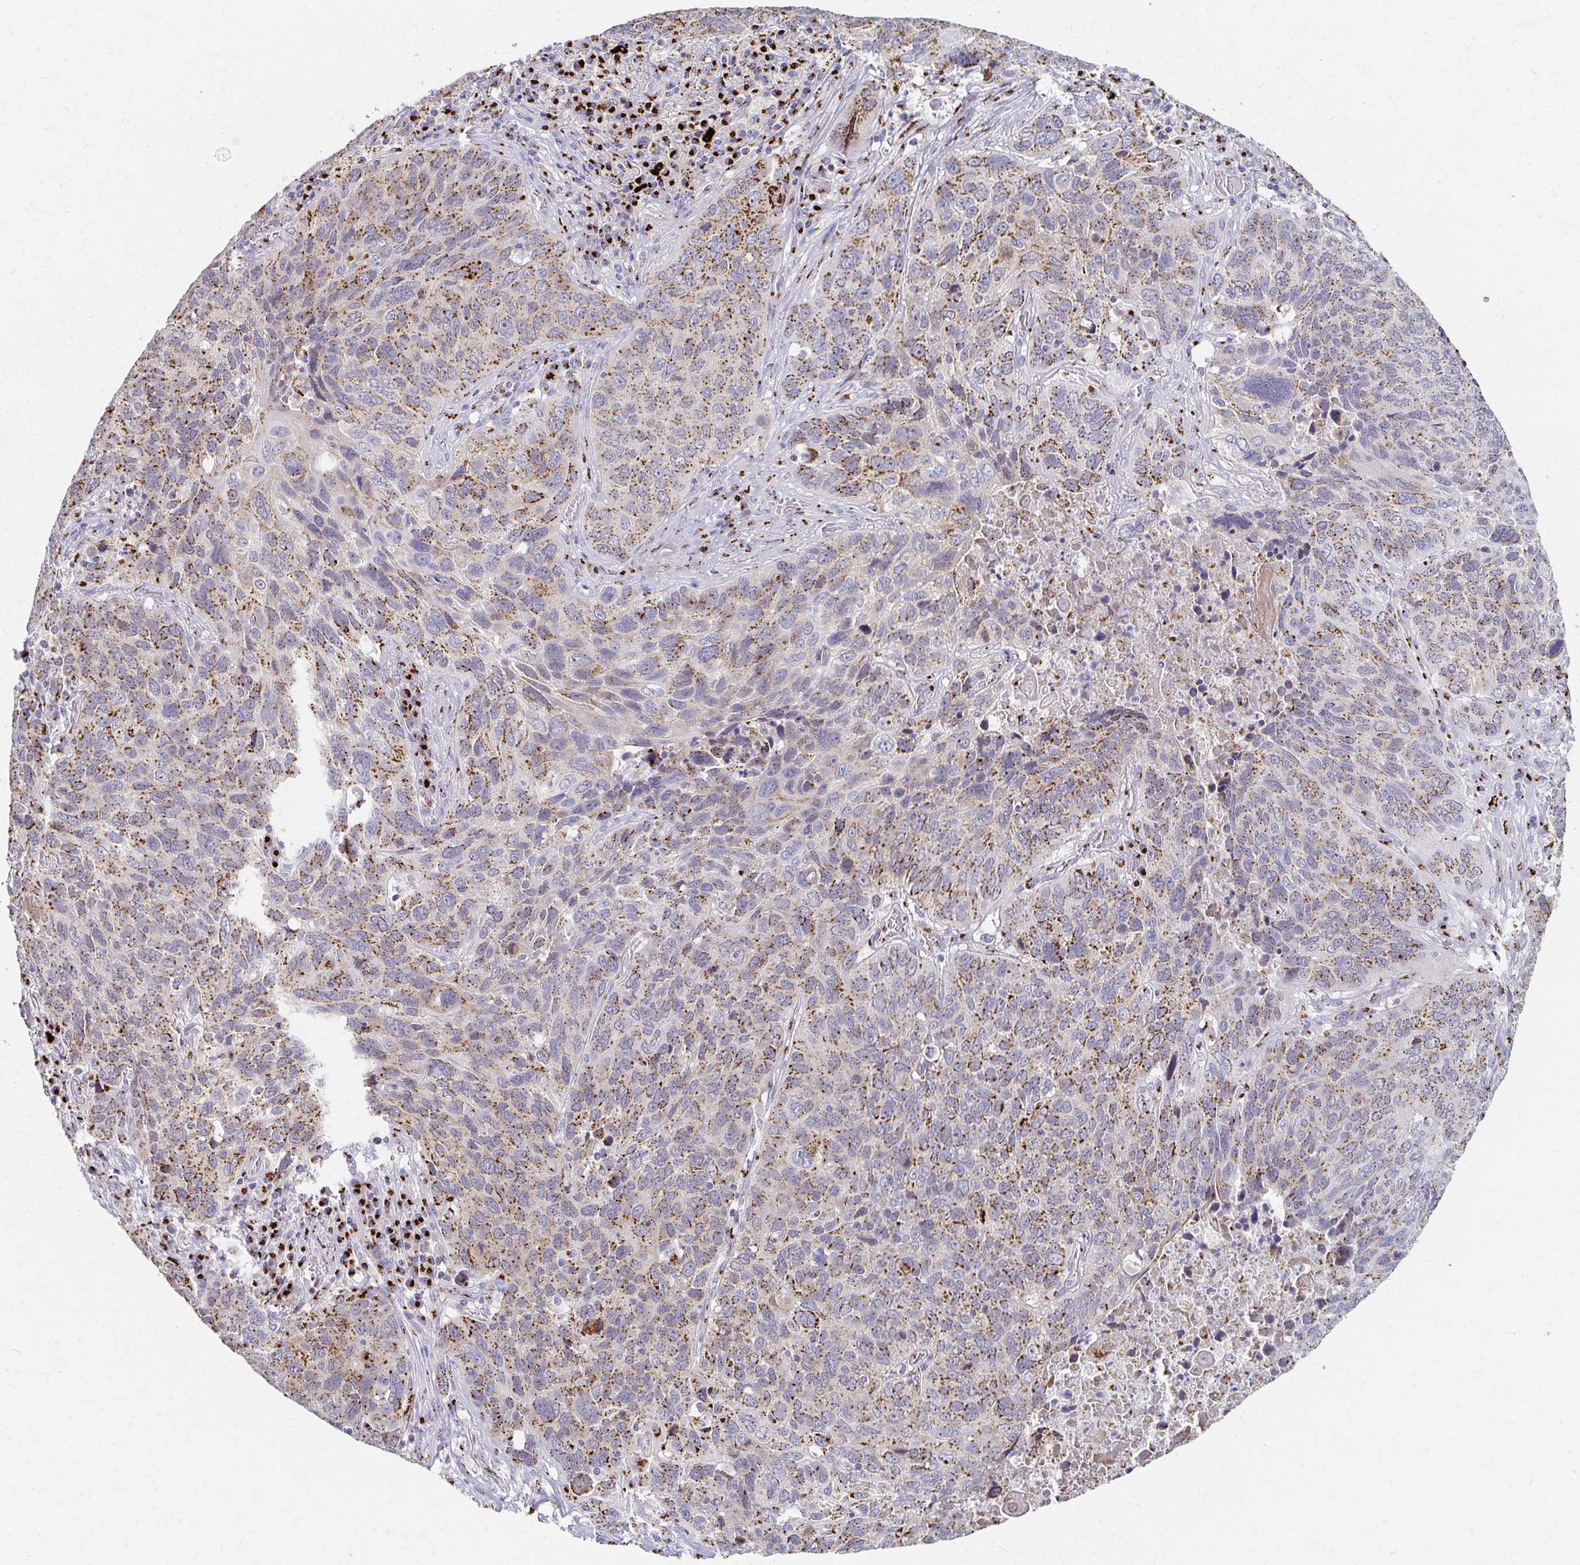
{"staining": {"intensity": "moderate", "quantity": ">75%", "location": "cytoplasmic/membranous"}, "tissue": "lung cancer", "cell_type": "Tumor cells", "image_type": "cancer", "snomed": [{"axis": "morphology", "description": "Squamous cell carcinoma, NOS"}, {"axis": "topography", "description": "Lung"}], "caption": "Approximately >75% of tumor cells in lung cancer demonstrate moderate cytoplasmic/membranous protein expression as visualized by brown immunohistochemical staining.", "gene": "TM9SF1", "patient": {"sex": "male", "age": 68}}